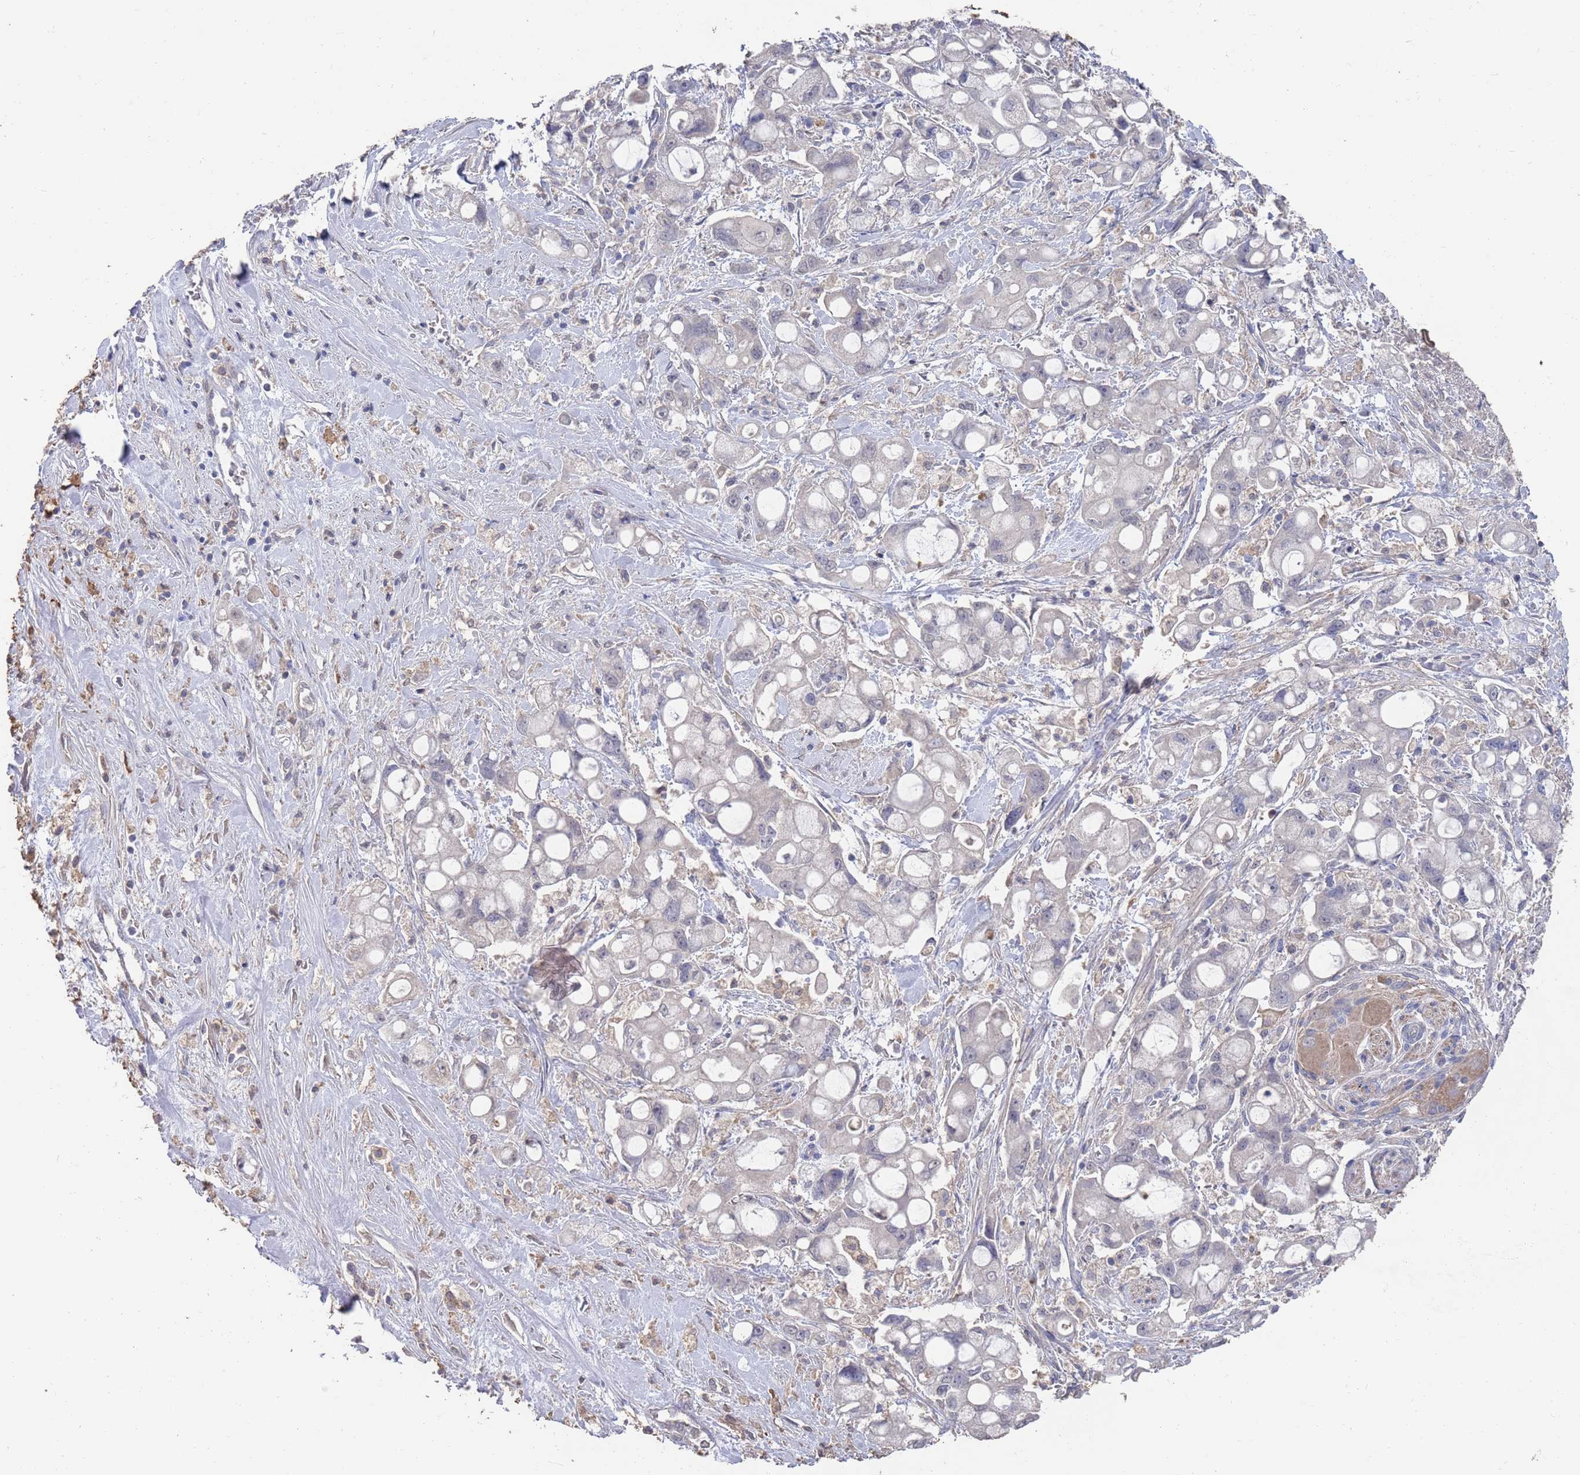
{"staining": {"intensity": "negative", "quantity": "none", "location": "none"}, "tissue": "pancreatic cancer", "cell_type": "Tumor cells", "image_type": "cancer", "snomed": [{"axis": "morphology", "description": "Adenocarcinoma, NOS"}, {"axis": "topography", "description": "Pancreas"}], "caption": "Tumor cells are negative for protein expression in human adenocarcinoma (pancreatic).", "gene": "BTBD18", "patient": {"sex": "male", "age": 68}}